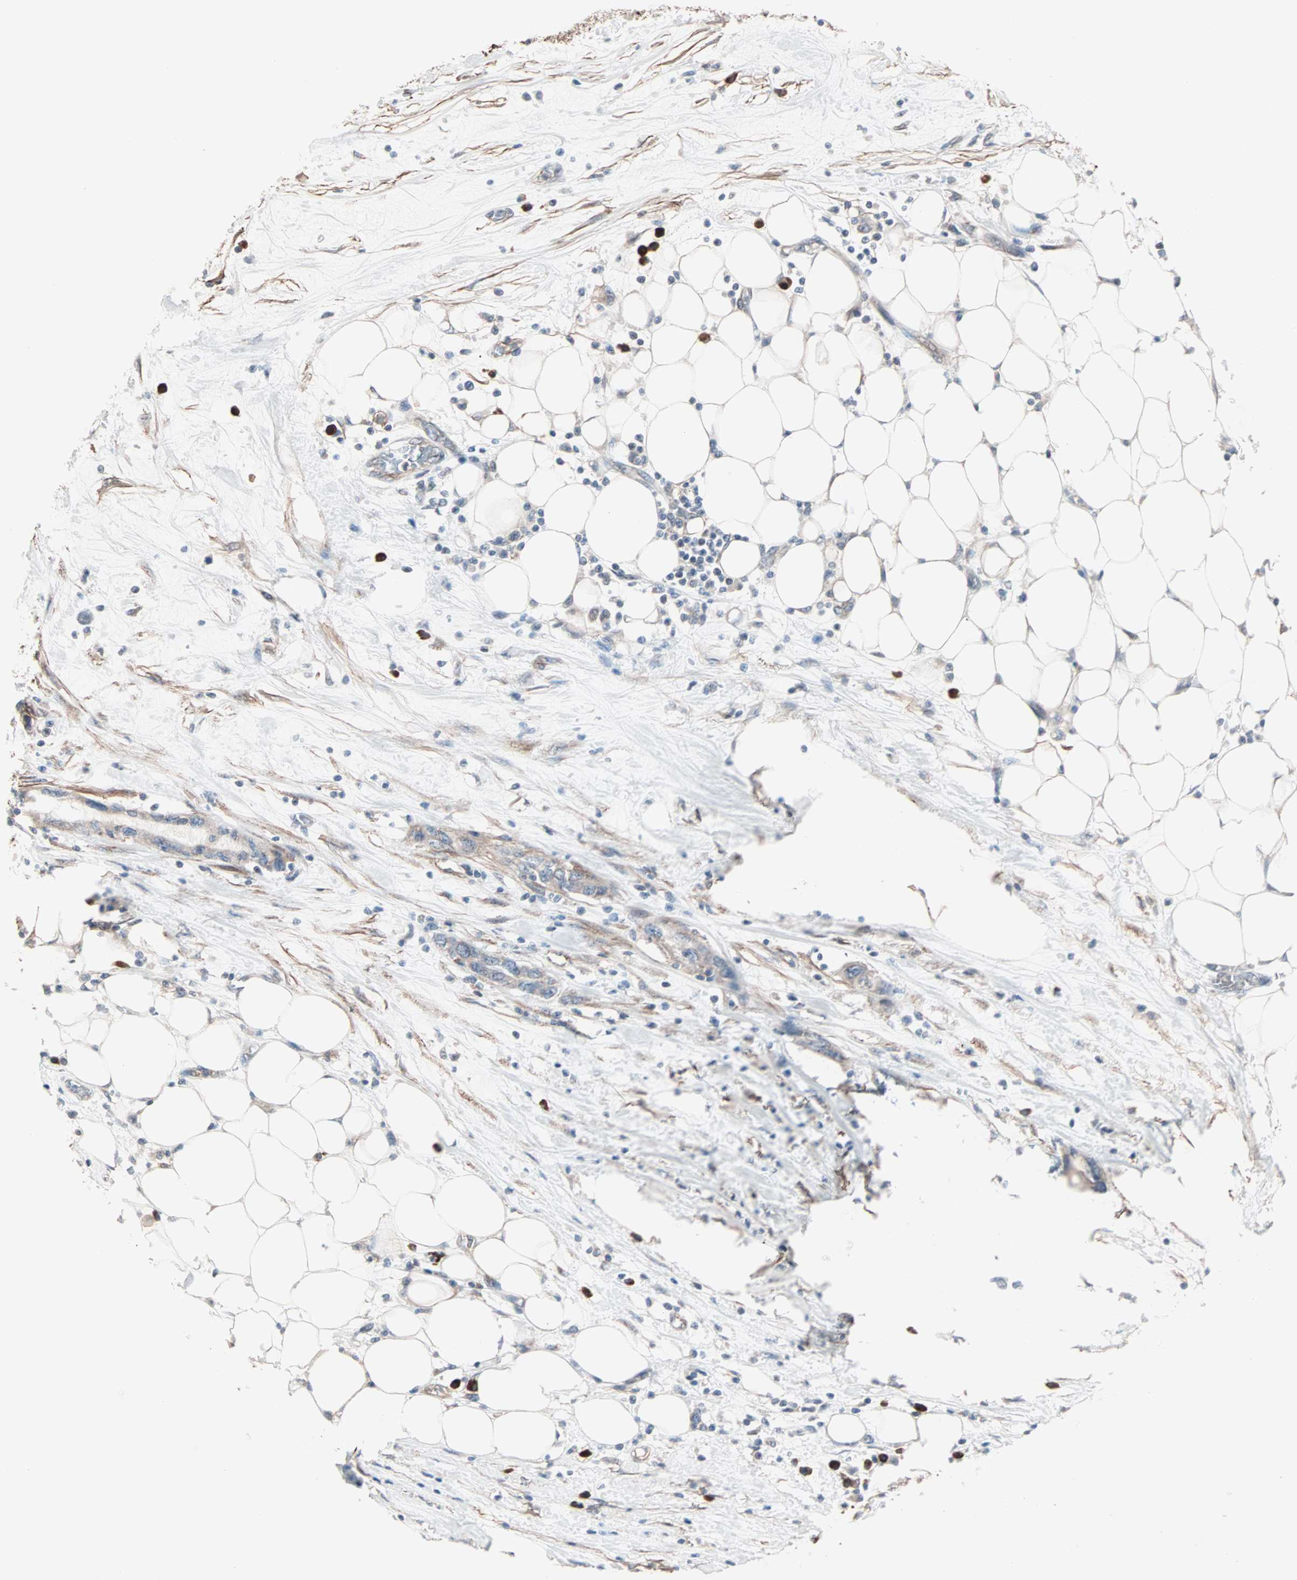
{"staining": {"intensity": "weak", "quantity": ">75%", "location": "cytoplasmic/membranous"}, "tissue": "pancreatic cancer", "cell_type": "Tumor cells", "image_type": "cancer", "snomed": [{"axis": "morphology", "description": "Adenocarcinoma, NOS"}, {"axis": "topography", "description": "Pancreas"}], "caption": "Pancreatic adenocarcinoma stained with DAB (3,3'-diaminobenzidine) immunohistochemistry (IHC) reveals low levels of weak cytoplasmic/membranous positivity in approximately >75% of tumor cells.", "gene": "ALG5", "patient": {"sex": "female", "age": 57}}